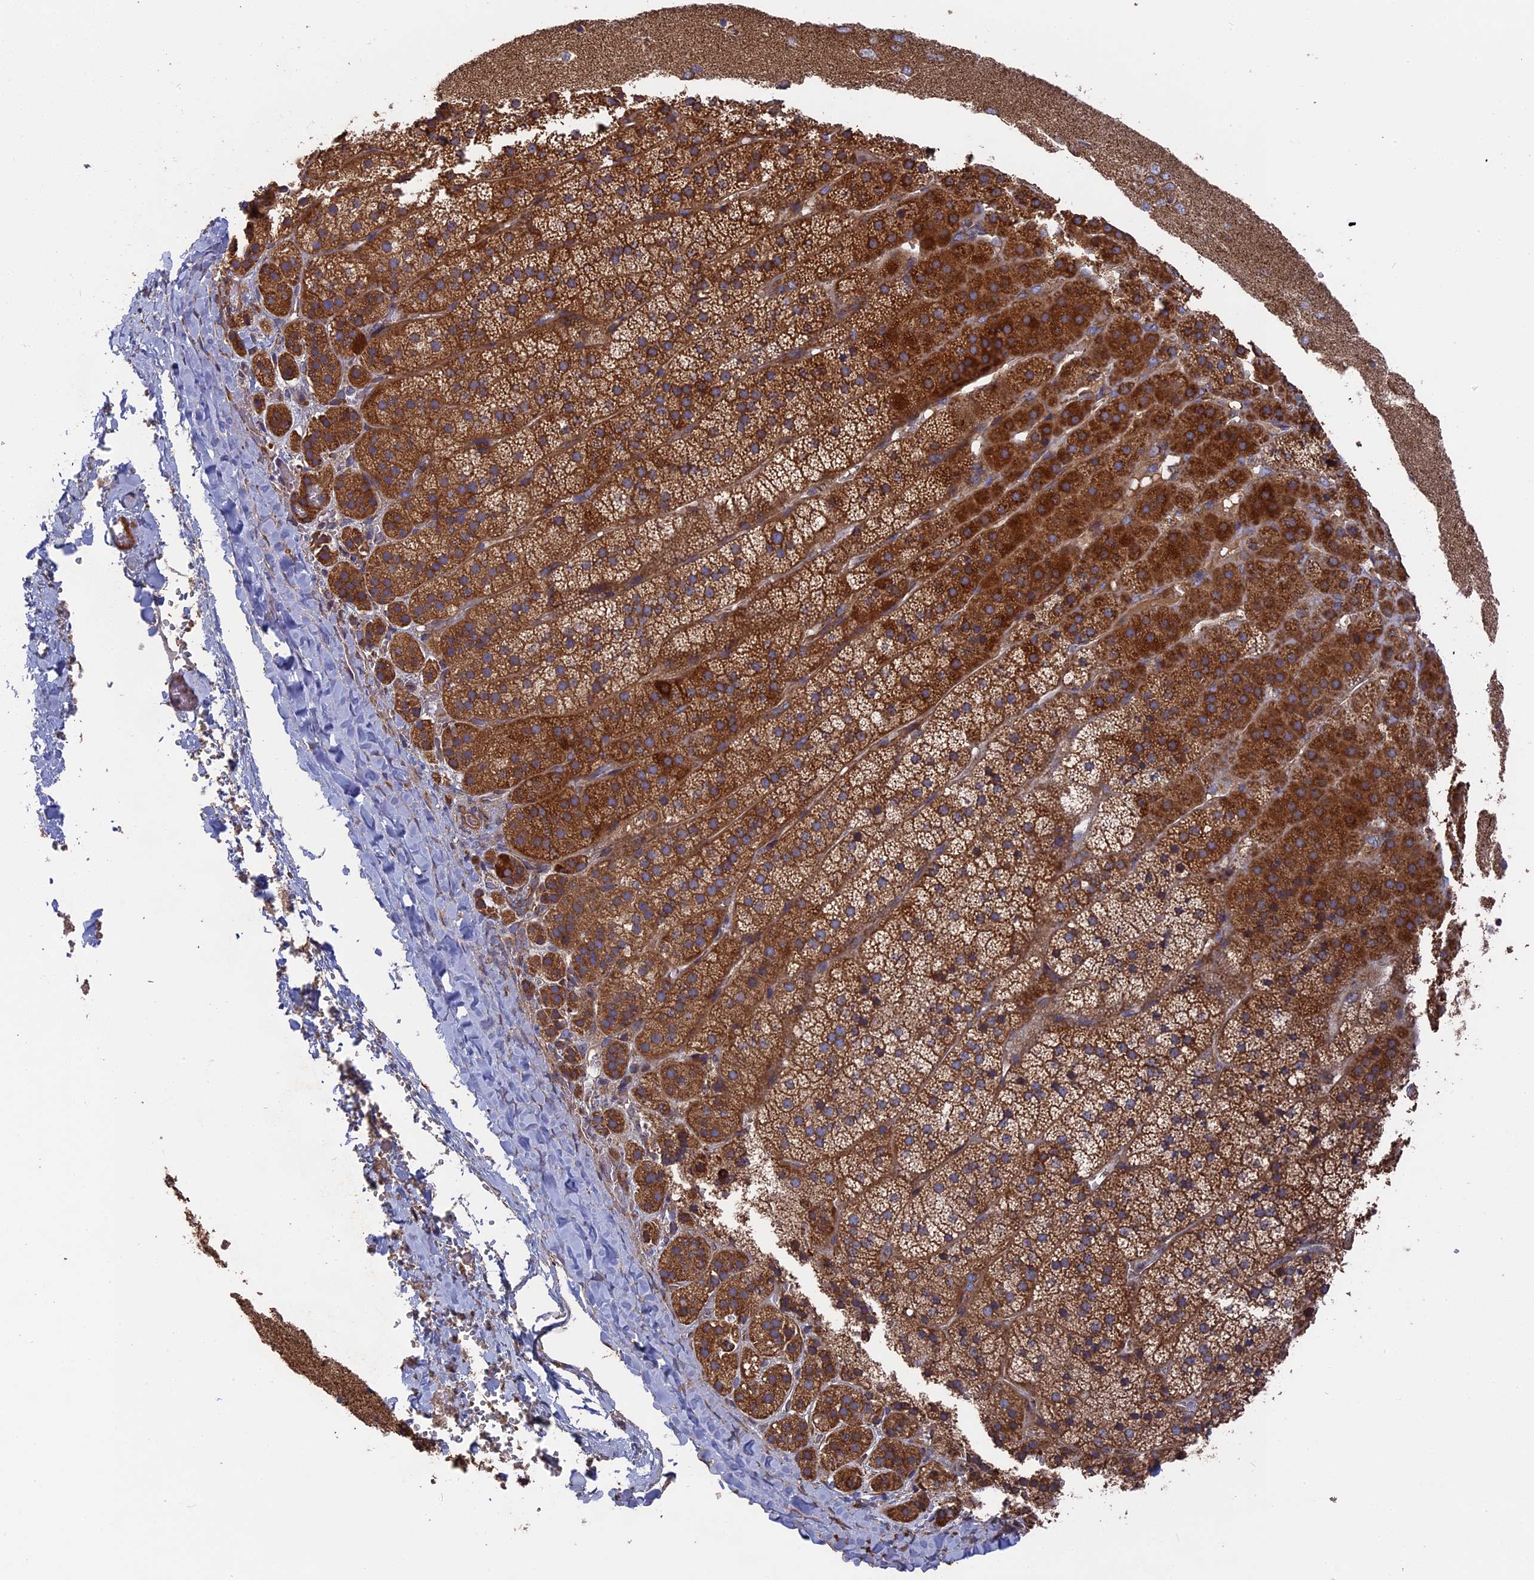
{"staining": {"intensity": "strong", "quantity": ">75%", "location": "cytoplasmic/membranous"}, "tissue": "adrenal gland", "cell_type": "Glandular cells", "image_type": "normal", "snomed": [{"axis": "morphology", "description": "Normal tissue, NOS"}, {"axis": "topography", "description": "Adrenal gland"}], "caption": "Protein staining shows strong cytoplasmic/membranous expression in approximately >75% of glandular cells in unremarkable adrenal gland. (Stains: DAB in brown, nuclei in blue, Microscopy: brightfield microscopy at high magnification).", "gene": "TELO2", "patient": {"sex": "female", "age": 44}}